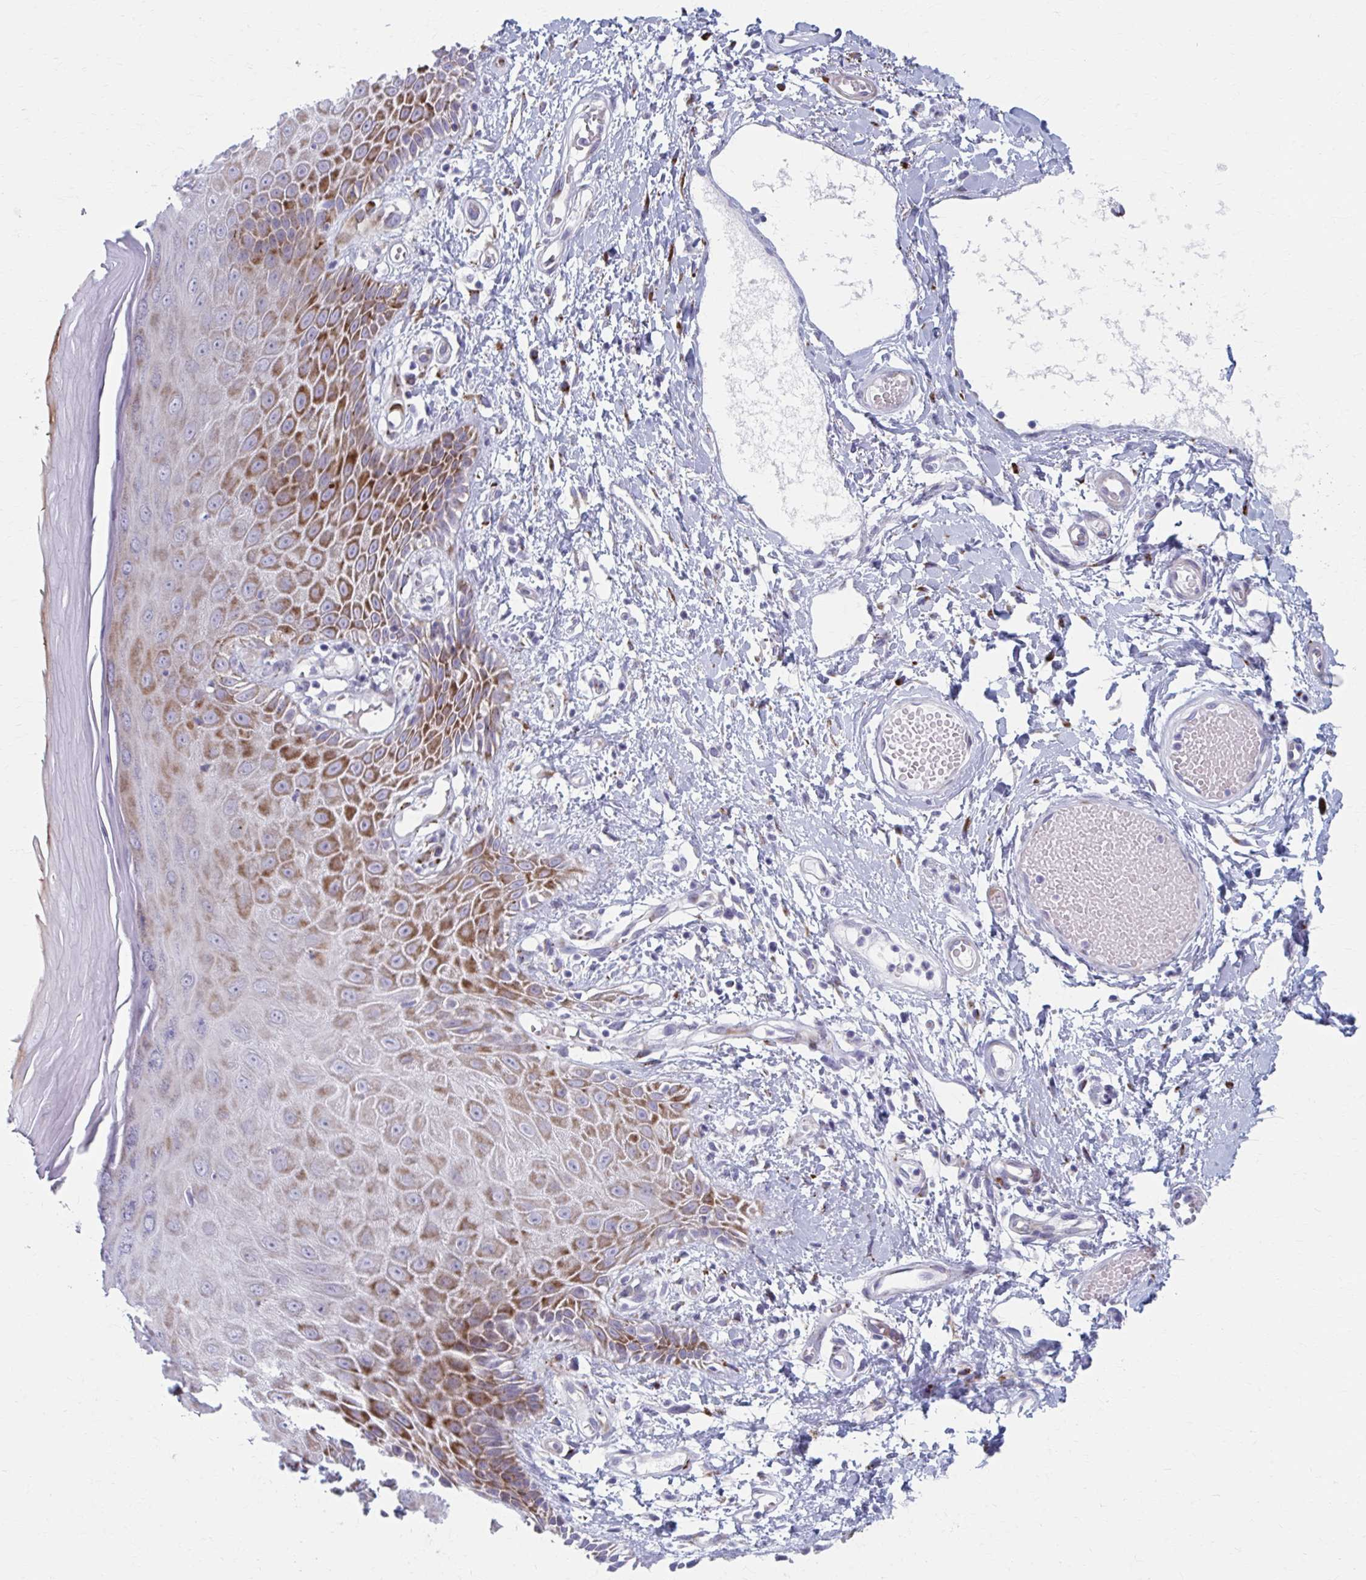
{"staining": {"intensity": "moderate", "quantity": "25%-75%", "location": "cytoplasmic/membranous"}, "tissue": "skin", "cell_type": "Epidermal cells", "image_type": "normal", "snomed": [{"axis": "morphology", "description": "Normal tissue, NOS"}, {"axis": "topography", "description": "Anal"}, {"axis": "topography", "description": "Peripheral nerve tissue"}], "caption": "Moderate cytoplasmic/membranous staining is identified in about 25%-75% of epidermal cells in benign skin.", "gene": "OLFM2", "patient": {"sex": "male", "age": 78}}